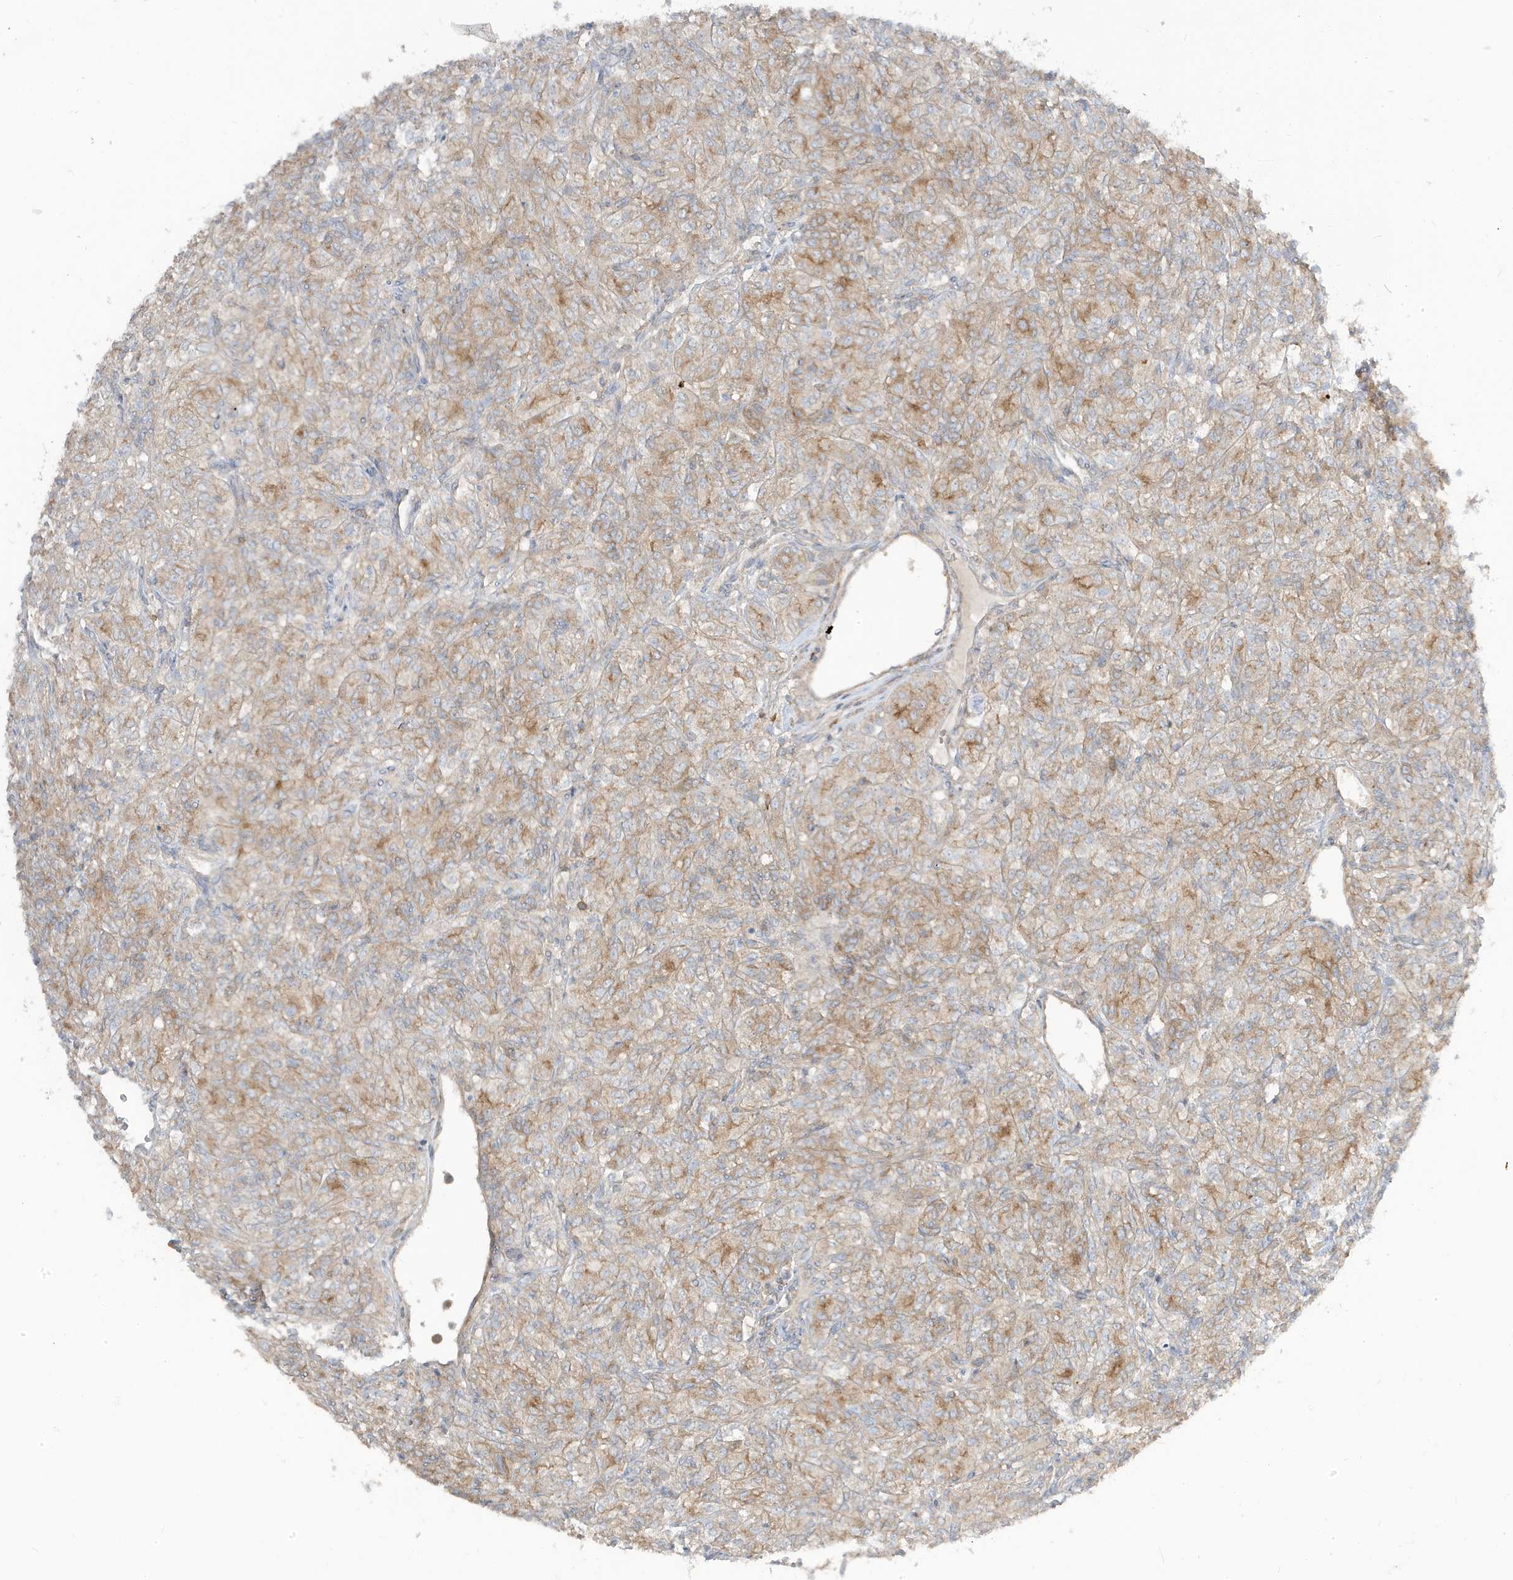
{"staining": {"intensity": "moderate", "quantity": "<25%", "location": "cytoplasmic/membranous"}, "tissue": "renal cancer", "cell_type": "Tumor cells", "image_type": "cancer", "snomed": [{"axis": "morphology", "description": "Adenocarcinoma, NOS"}, {"axis": "topography", "description": "Kidney"}], "caption": "Renal adenocarcinoma stained for a protein exhibits moderate cytoplasmic/membranous positivity in tumor cells.", "gene": "STAM", "patient": {"sex": "male", "age": 77}}